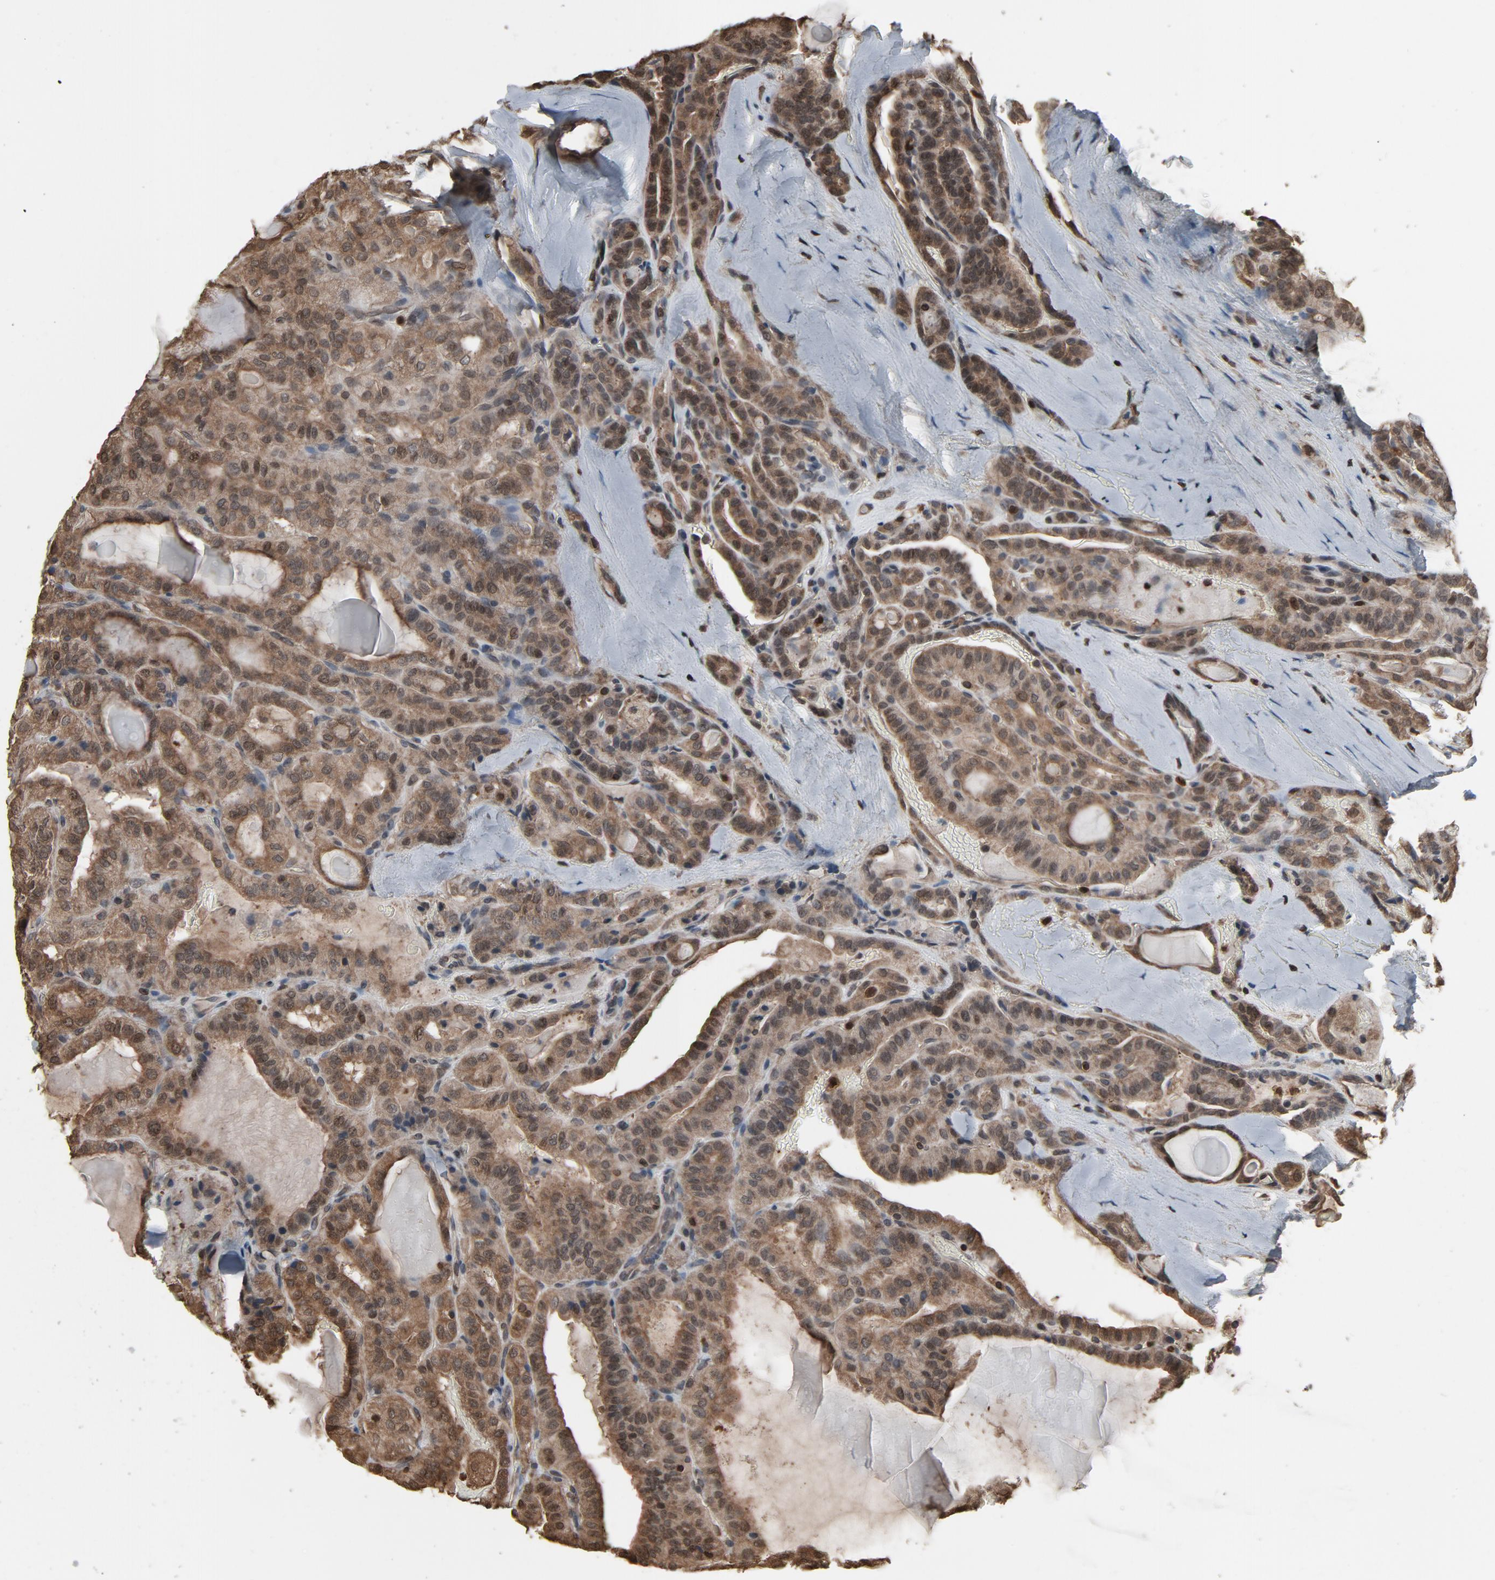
{"staining": {"intensity": "weak", "quantity": ">75%", "location": "cytoplasmic/membranous"}, "tissue": "thyroid cancer", "cell_type": "Tumor cells", "image_type": "cancer", "snomed": [{"axis": "morphology", "description": "Papillary adenocarcinoma, NOS"}, {"axis": "topography", "description": "Thyroid gland"}], "caption": "Papillary adenocarcinoma (thyroid) was stained to show a protein in brown. There is low levels of weak cytoplasmic/membranous staining in approximately >75% of tumor cells.", "gene": "UBE2D1", "patient": {"sex": "male", "age": 77}}